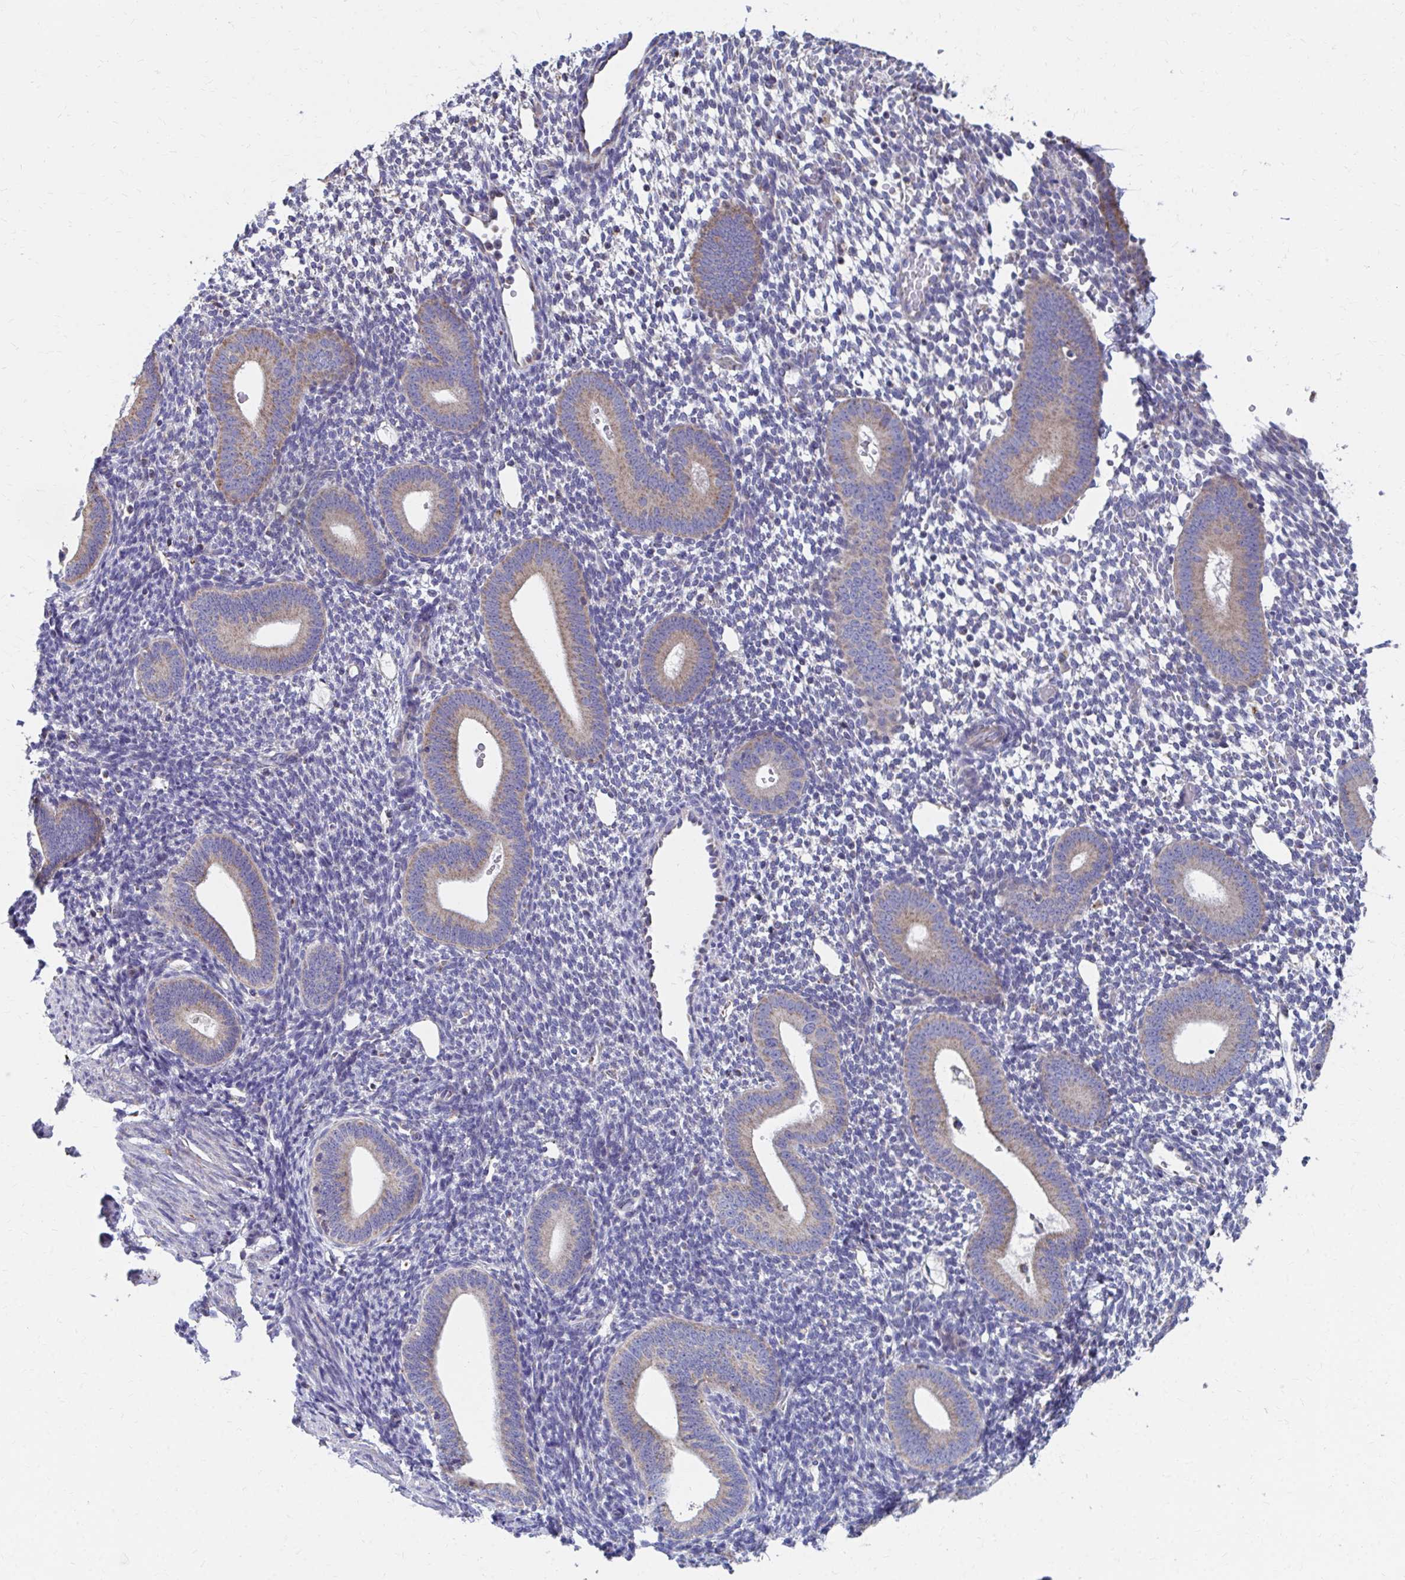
{"staining": {"intensity": "negative", "quantity": "none", "location": "none"}, "tissue": "endometrium", "cell_type": "Cells in endometrial stroma", "image_type": "normal", "snomed": [{"axis": "morphology", "description": "Normal tissue, NOS"}, {"axis": "topography", "description": "Endometrium"}], "caption": "DAB (3,3'-diaminobenzidine) immunohistochemical staining of benign endometrium exhibits no significant expression in cells in endometrial stroma.", "gene": "RCC1L", "patient": {"sex": "female", "age": 40}}